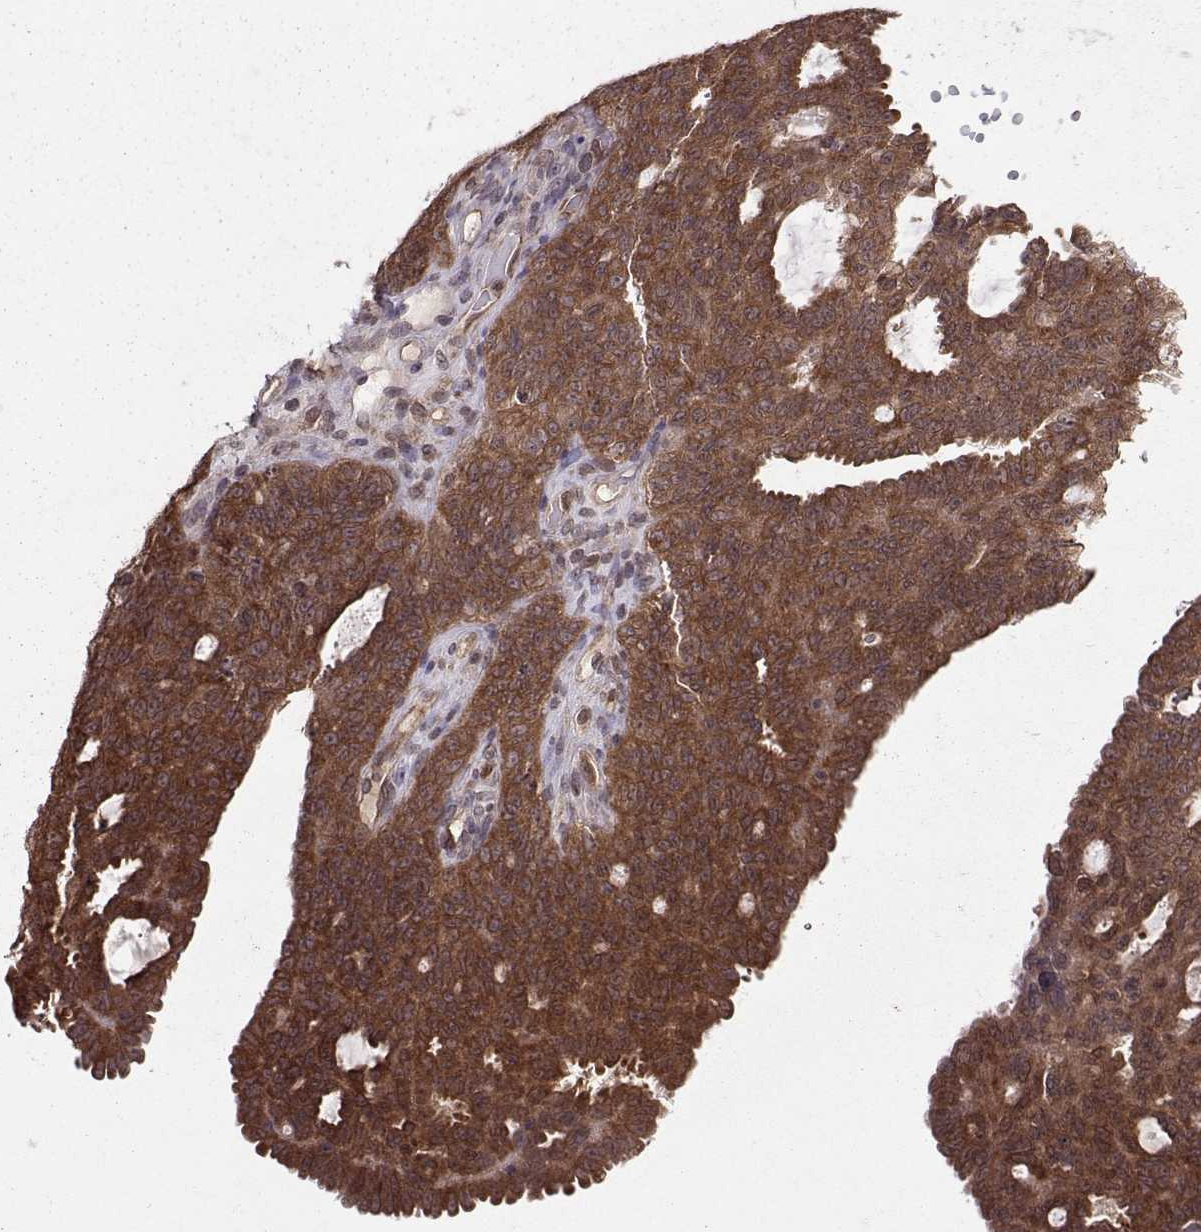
{"staining": {"intensity": "strong", "quantity": ">75%", "location": "cytoplasmic/membranous"}, "tissue": "ovarian cancer", "cell_type": "Tumor cells", "image_type": "cancer", "snomed": [{"axis": "morphology", "description": "Cystadenocarcinoma, serous, NOS"}, {"axis": "topography", "description": "Ovary"}], "caption": "An image showing strong cytoplasmic/membranous staining in about >75% of tumor cells in ovarian cancer, as visualized by brown immunohistochemical staining.", "gene": "PPP2R2A", "patient": {"sex": "female", "age": 71}}